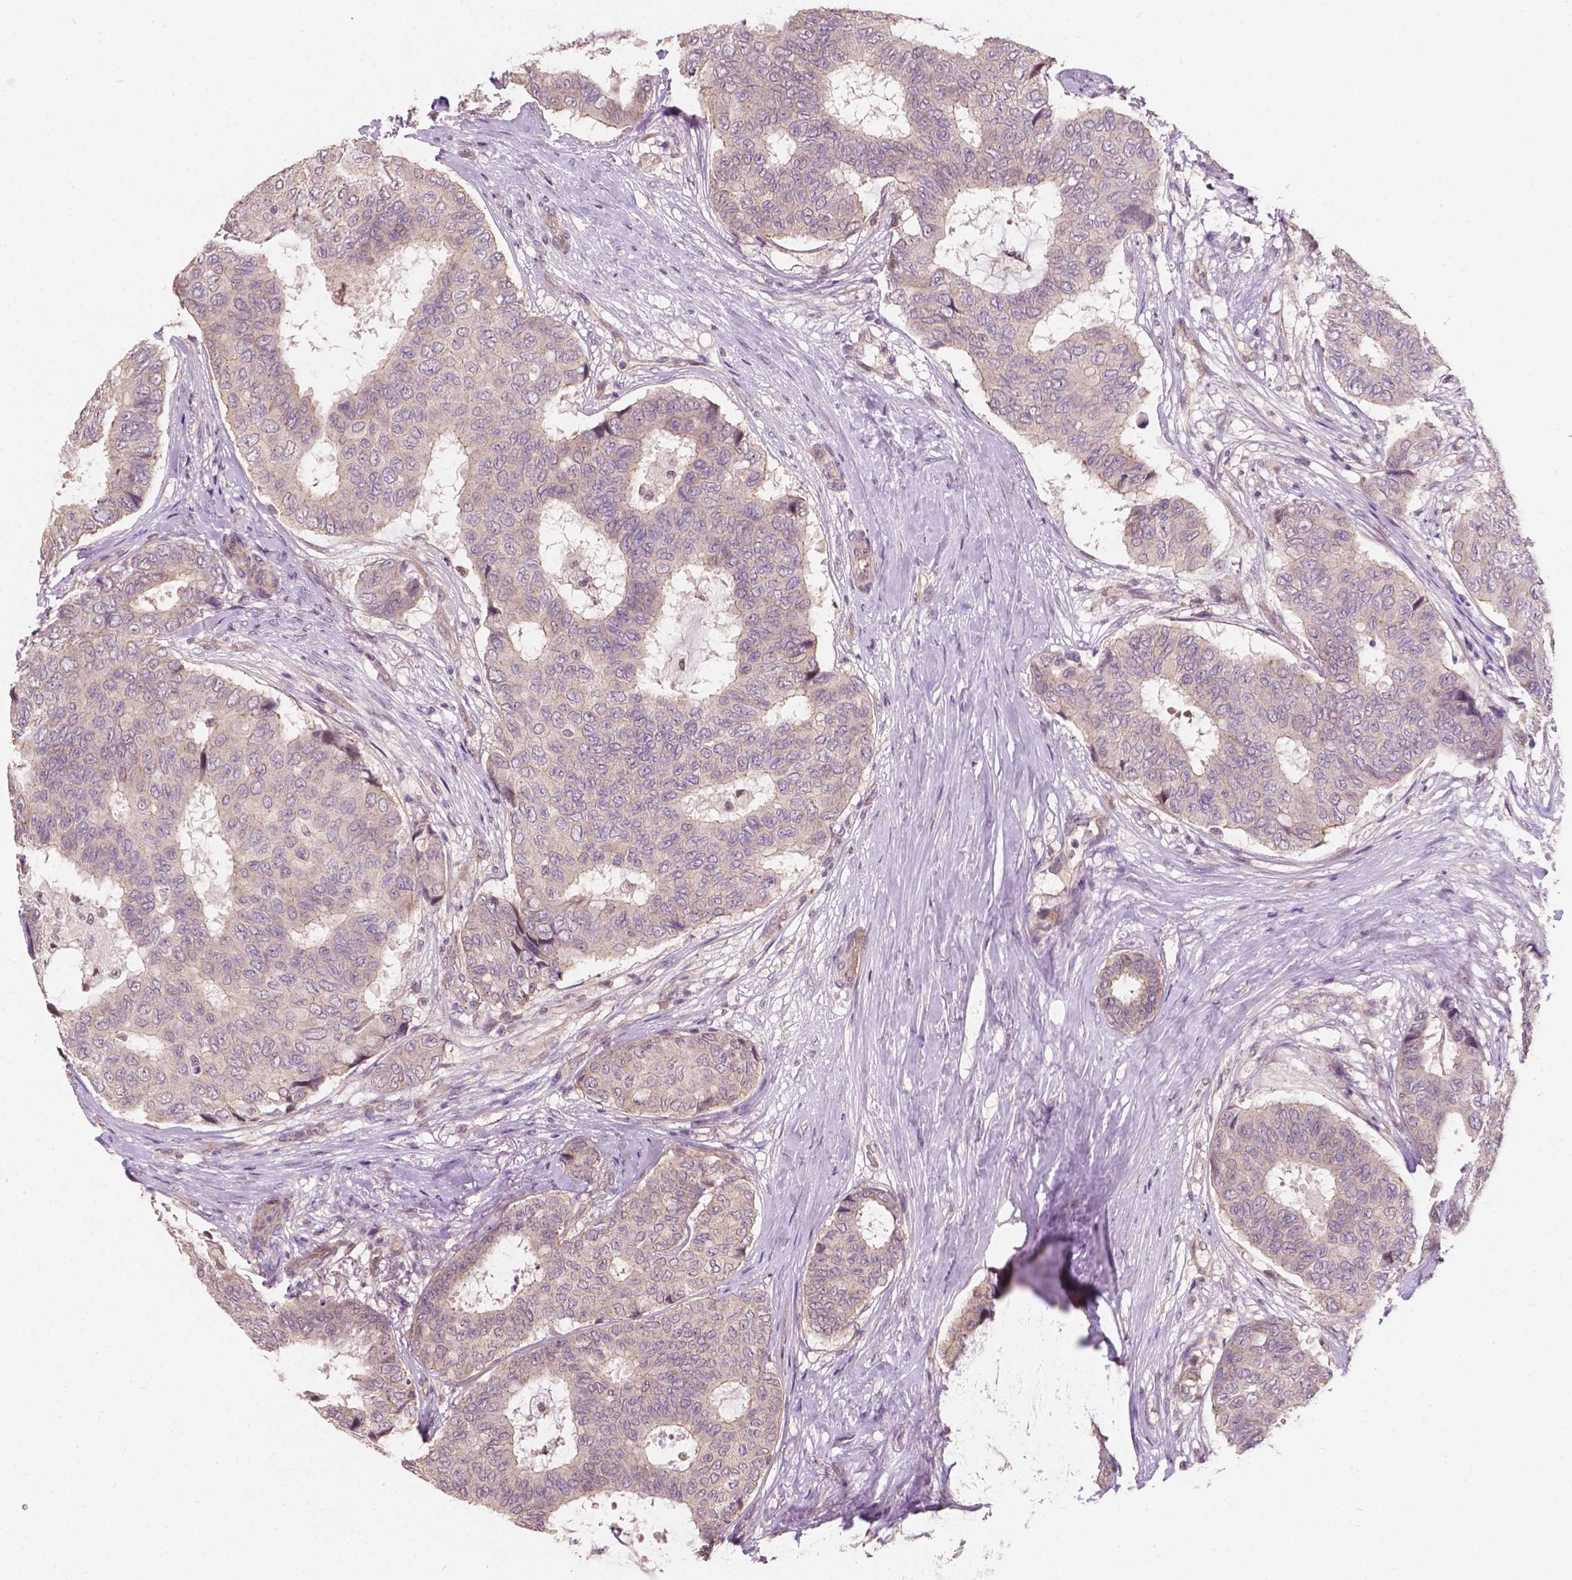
{"staining": {"intensity": "negative", "quantity": "none", "location": "none"}, "tissue": "breast cancer", "cell_type": "Tumor cells", "image_type": "cancer", "snomed": [{"axis": "morphology", "description": "Duct carcinoma"}, {"axis": "topography", "description": "Breast"}], "caption": "High power microscopy image of an IHC micrograph of breast cancer (invasive ductal carcinoma), revealing no significant staining in tumor cells. (DAB immunohistochemistry (IHC) with hematoxylin counter stain).", "gene": "DUSP16", "patient": {"sex": "female", "age": 75}}